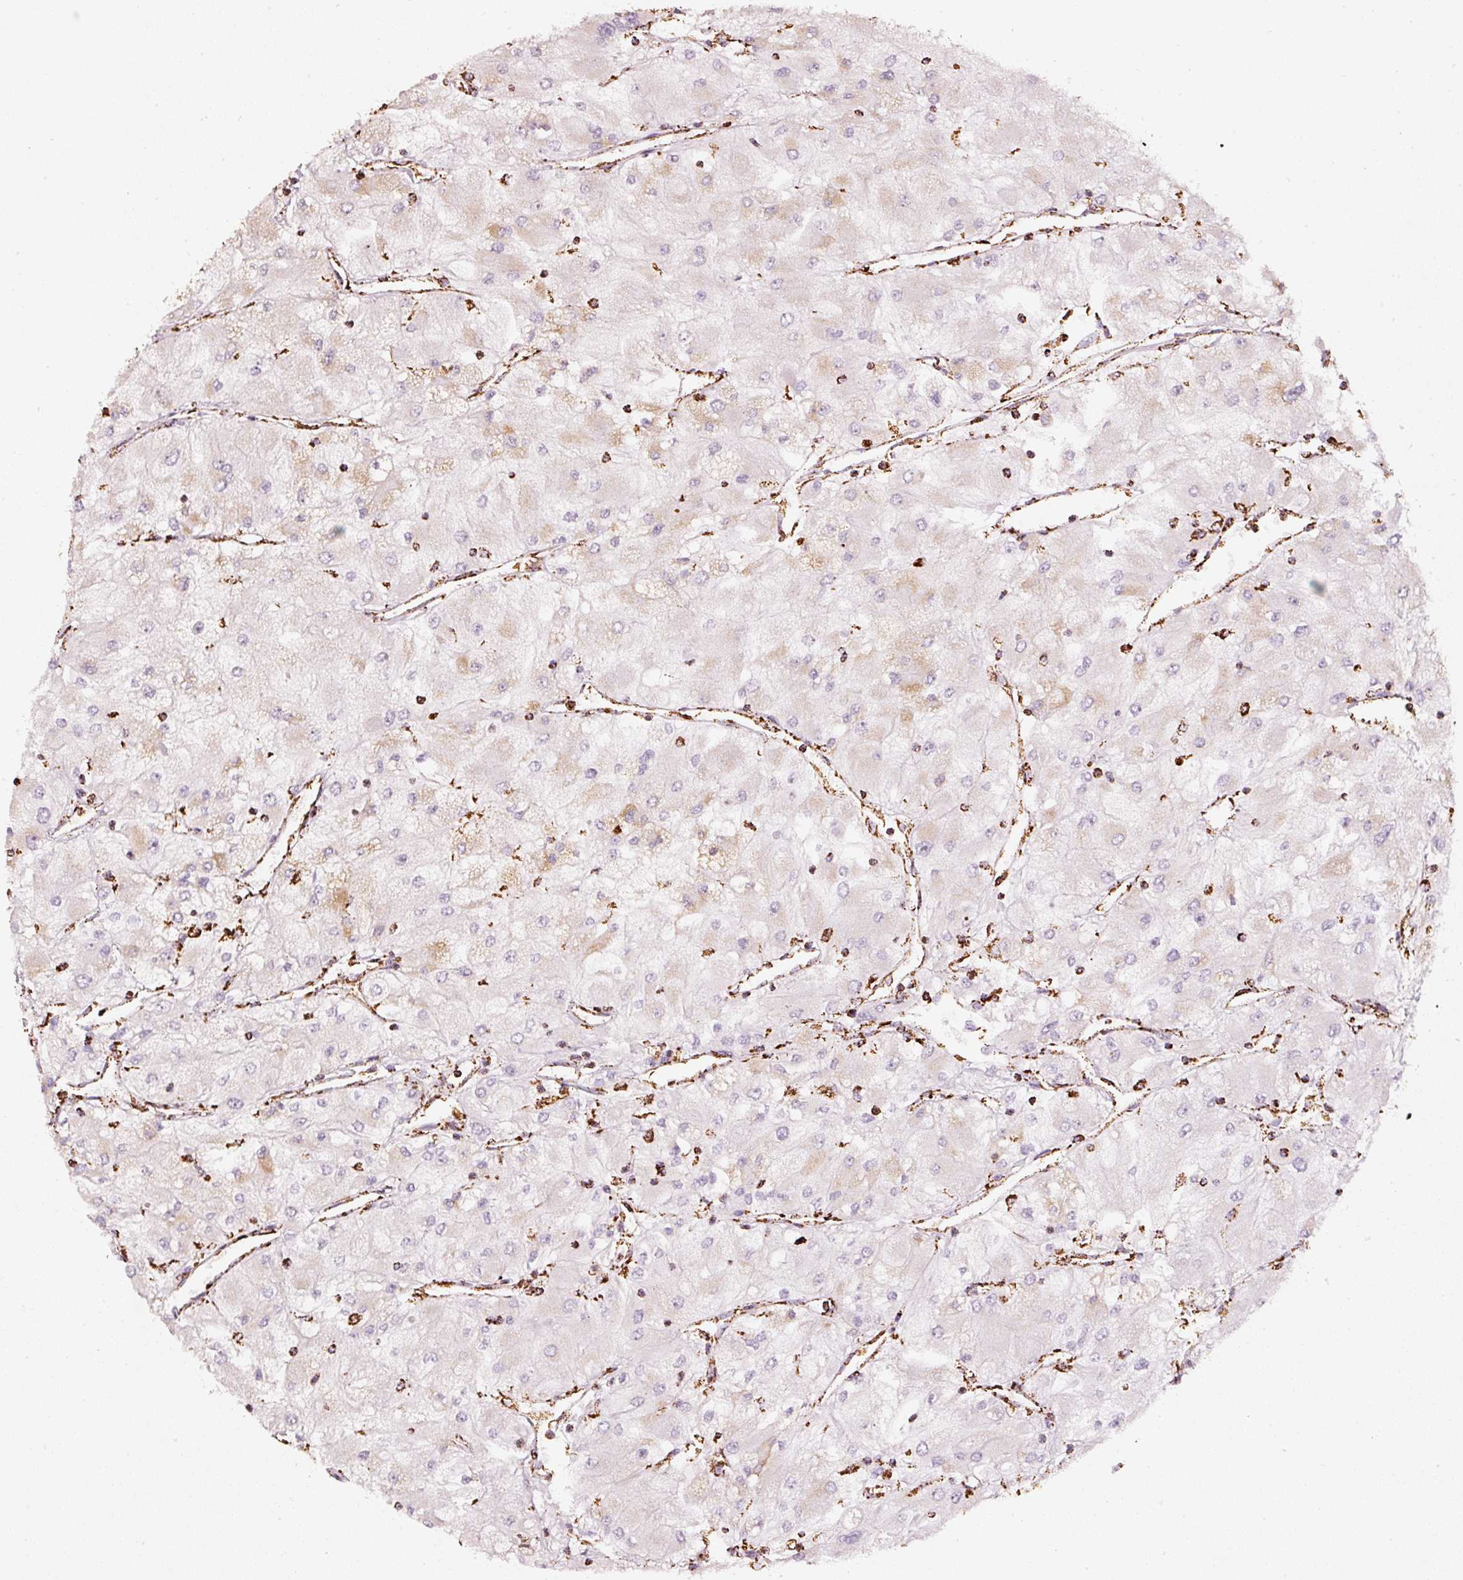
{"staining": {"intensity": "strong", "quantity": "25%-75%", "location": "cytoplasmic/membranous"}, "tissue": "renal cancer", "cell_type": "Tumor cells", "image_type": "cancer", "snomed": [{"axis": "morphology", "description": "Adenocarcinoma, NOS"}, {"axis": "topography", "description": "Kidney"}], "caption": "This is an image of immunohistochemistry staining of renal cancer, which shows strong positivity in the cytoplasmic/membranous of tumor cells.", "gene": "UQCRC1", "patient": {"sex": "male", "age": 80}}